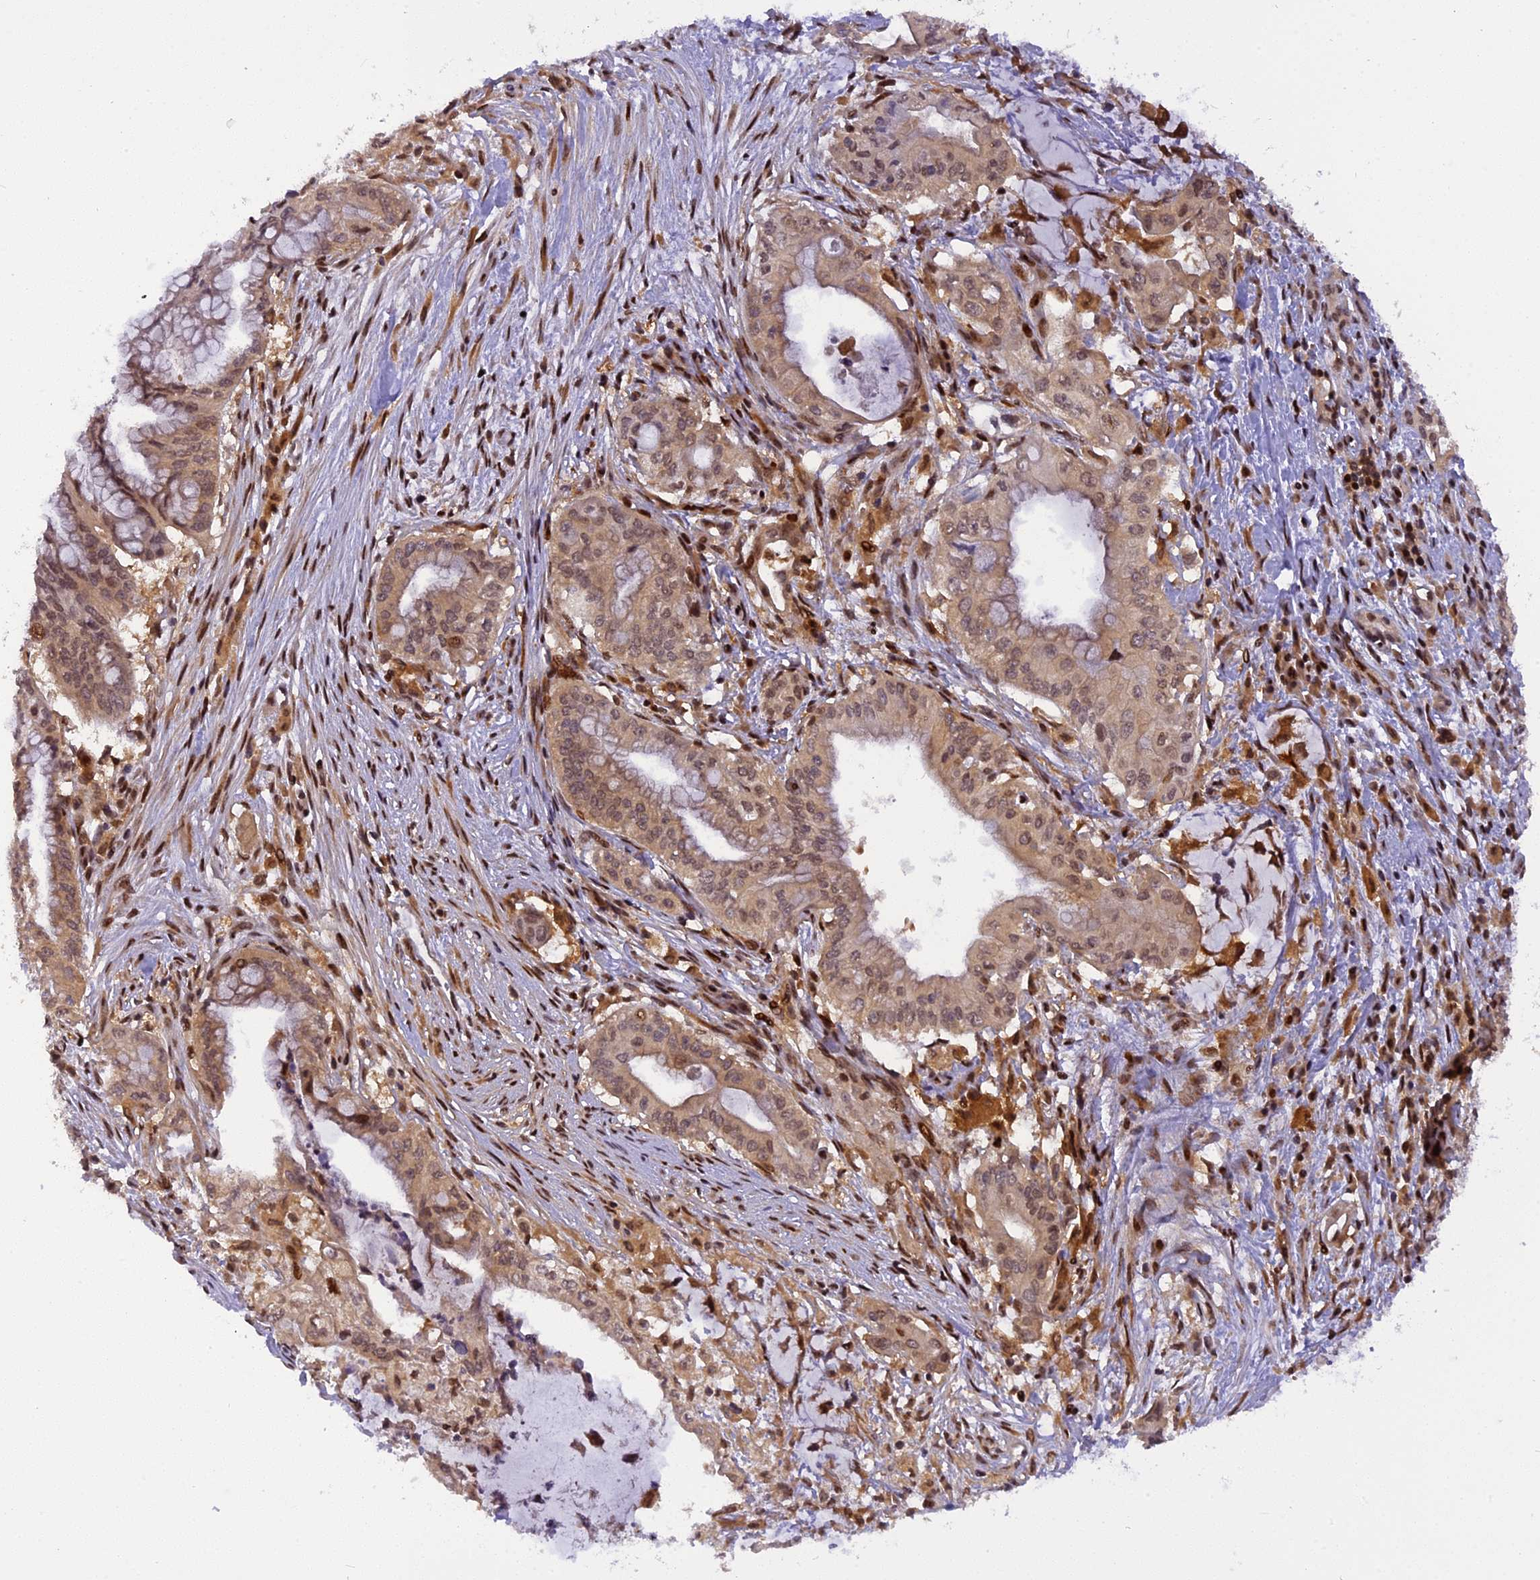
{"staining": {"intensity": "moderate", "quantity": ">75%", "location": "cytoplasmic/membranous,nuclear"}, "tissue": "pancreatic cancer", "cell_type": "Tumor cells", "image_type": "cancer", "snomed": [{"axis": "morphology", "description": "Adenocarcinoma, NOS"}, {"axis": "topography", "description": "Pancreas"}], "caption": "Immunohistochemistry (IHC) micrograph of neoplastic tissue: human pancreatic cancer stained using IHC displays medium levels of moderate protein expression localized specifically in the cytoplasmic/membranous and nuclear of tumor cells, appearing as a cytoplasmic/membranous and nuclear brown color.", "gene": "RABGGTA", "patient": {"sex": "male", "age": 46}}